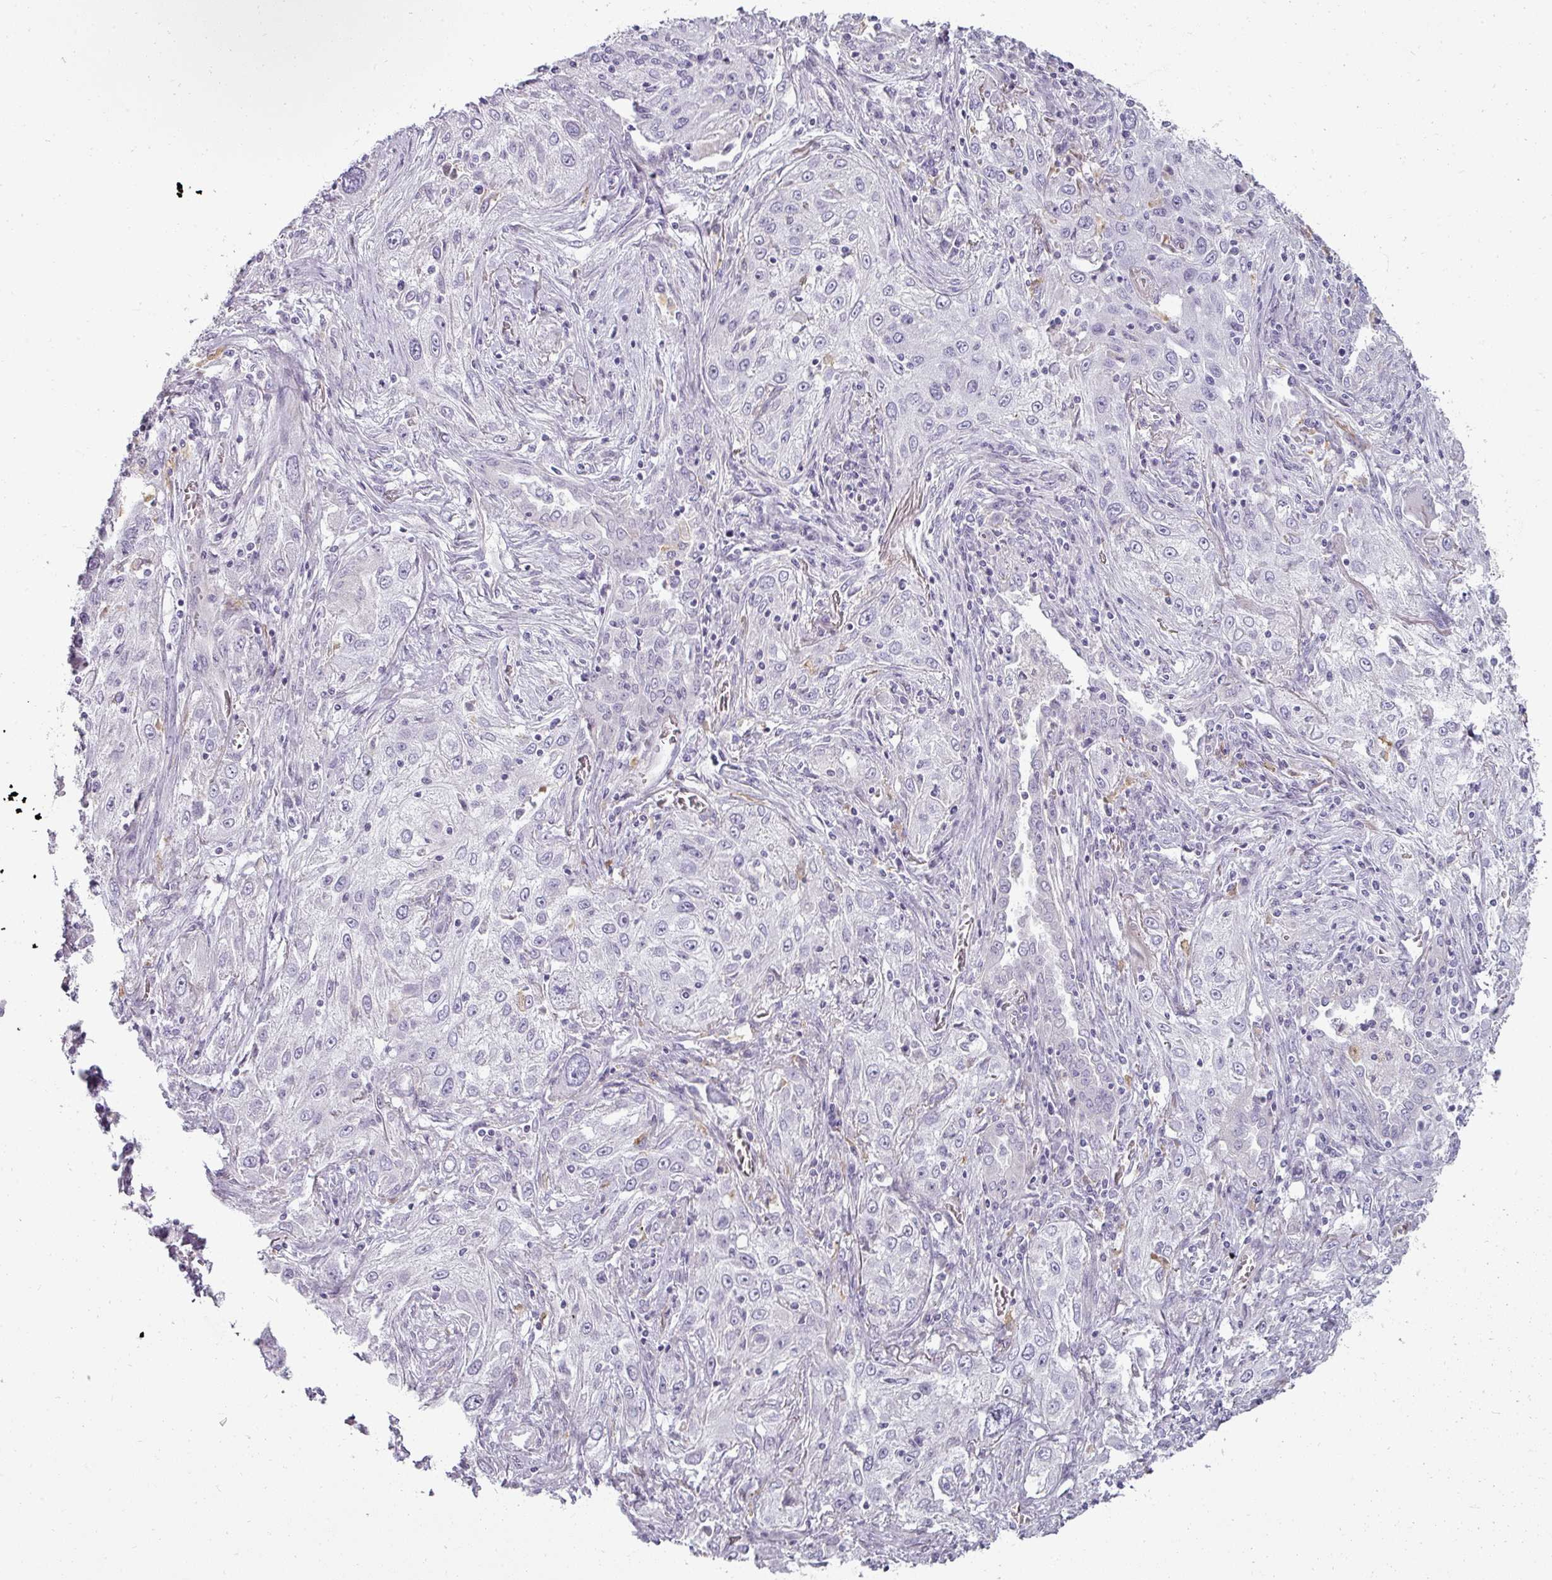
{"staining": {"intensity": "negative", "quantity": "none", "location": "none"}, "tissue": "lung cancer", "cell_type": "Tumor cells", "image_type": "cancer", "snomed": [{"axis": "morphology", "description": "Squamous cell carcinoma, NOS"}, {"axis": "topography", "description": "Lung"}], "caption": "This is a micrograph of immunohistochemistry staining of lung cancer, which shows no expression in tumor cells.", "gene": "ASB1", "patient": {"sex": "female", "age": 69}}